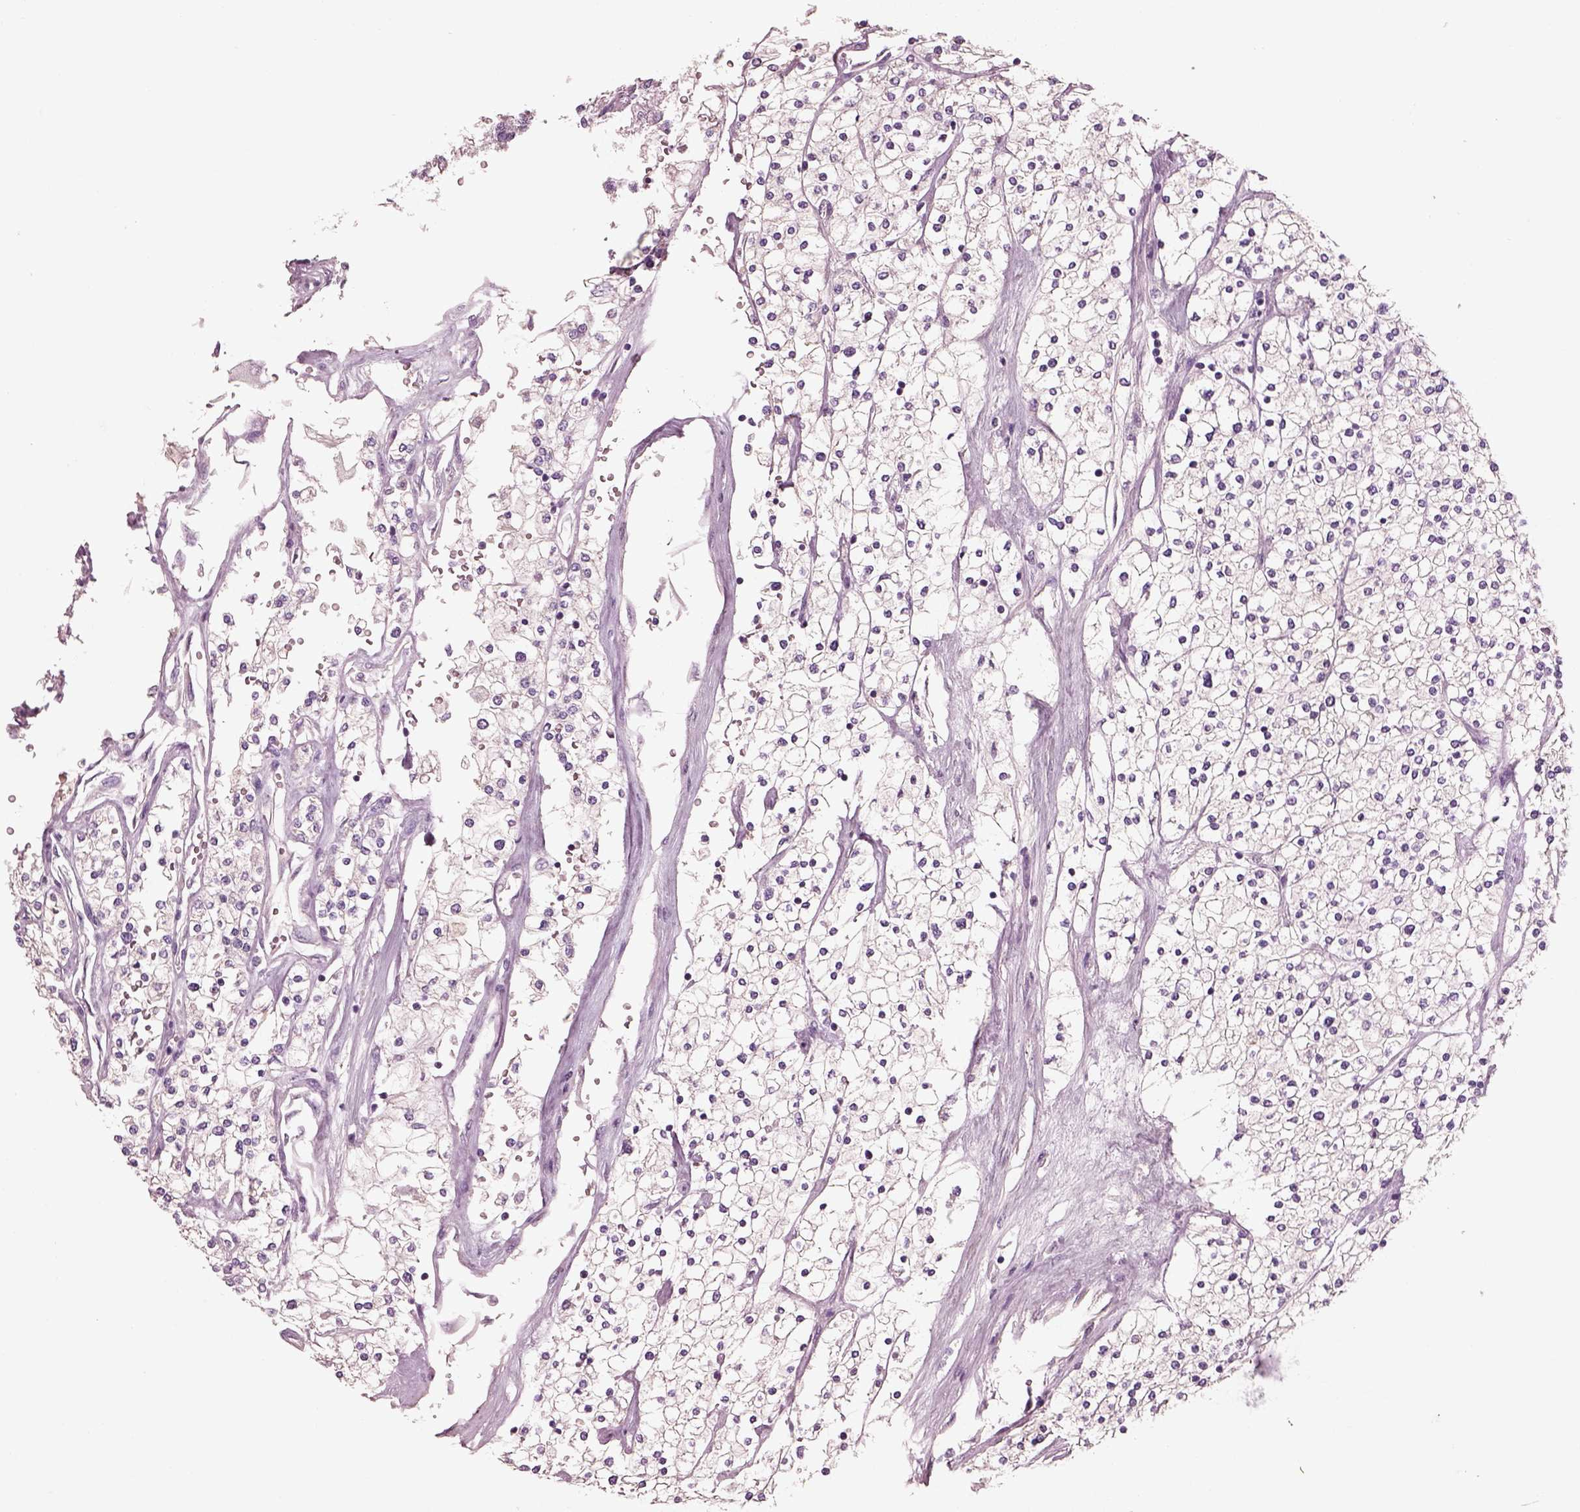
{"staining": {"intensity": "negative", "quantity": "none", "location": "none"}, "tissue": "renal cancer", "cell_type": "Tumor cells", "image_type": "cancer", "snomed": [{"axis": "morphology", "description": "Adenocarcinoma, NOS"}, {"axis": "topography", "description": "Kidney"}], "caption": "High magnification brightfield microscopy of renal cancer stained with DAB (3,3'-diaminobenzidine) (brown) and counterstained with hematoxylin (blue): tumor cells show no significant expression.", "gene": "IGLL1", "patient": {"sex": "male", "age": 80}}